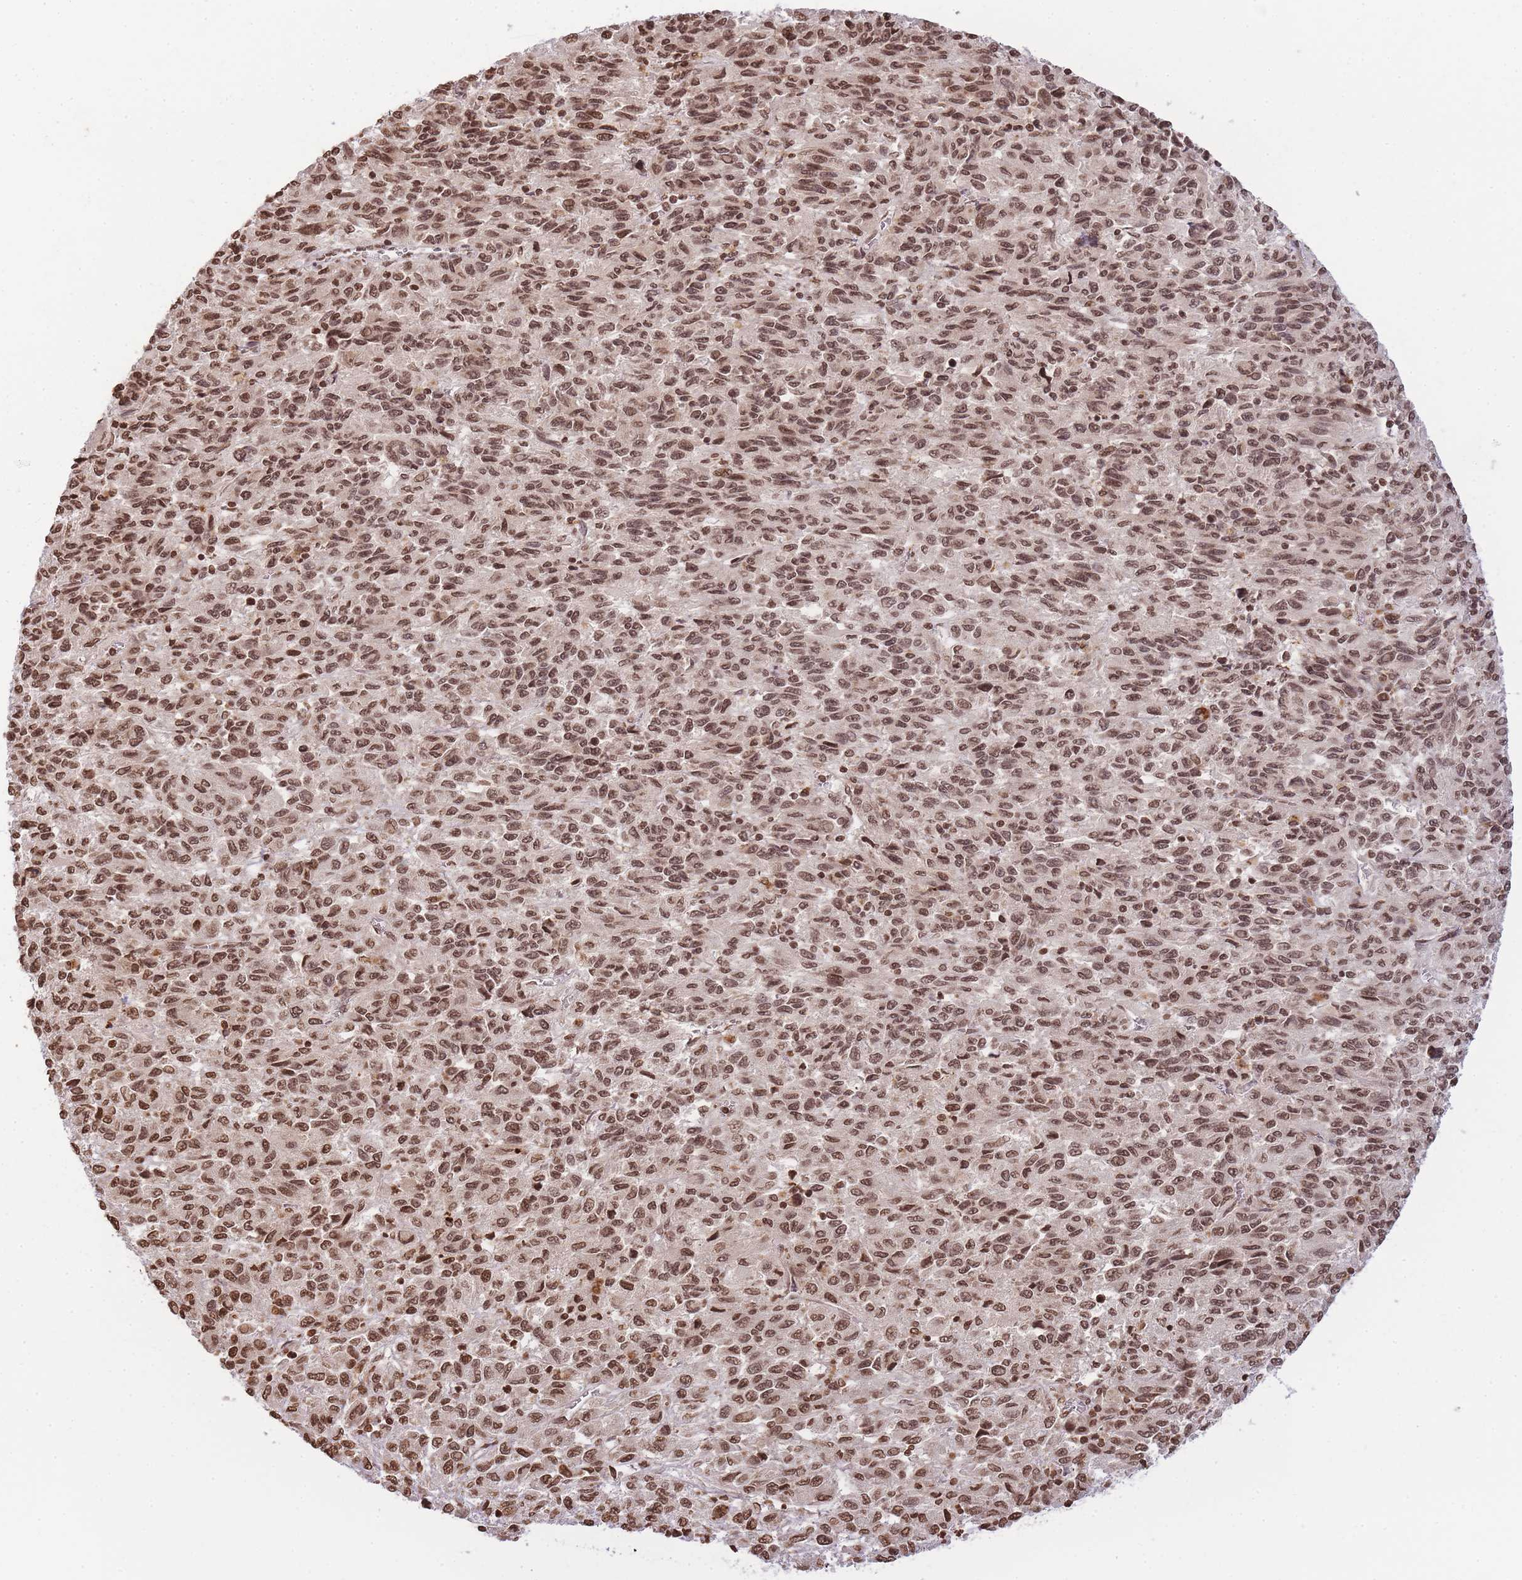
{"staining": {"intensity": "moderate", "quantity": ">75%", "location": "nuclear"}, "tissue": "melanoma", "cell_type": "Tumor cells", "image_type": "cancer", "snomed": [{"axis": "morphology", "description": "Malignant melanoma, Metastatic site"}, {"axis": "topography", "description": "Lung"}], "caption": "Immunohistochemistry (IHC) (DAB) staining of human melanoma displays moderate nuclear protein positivity in approximately >75% of tumor cells.", "gene": "WWTR1", "patient": {"sex": "male", "age": 64}}